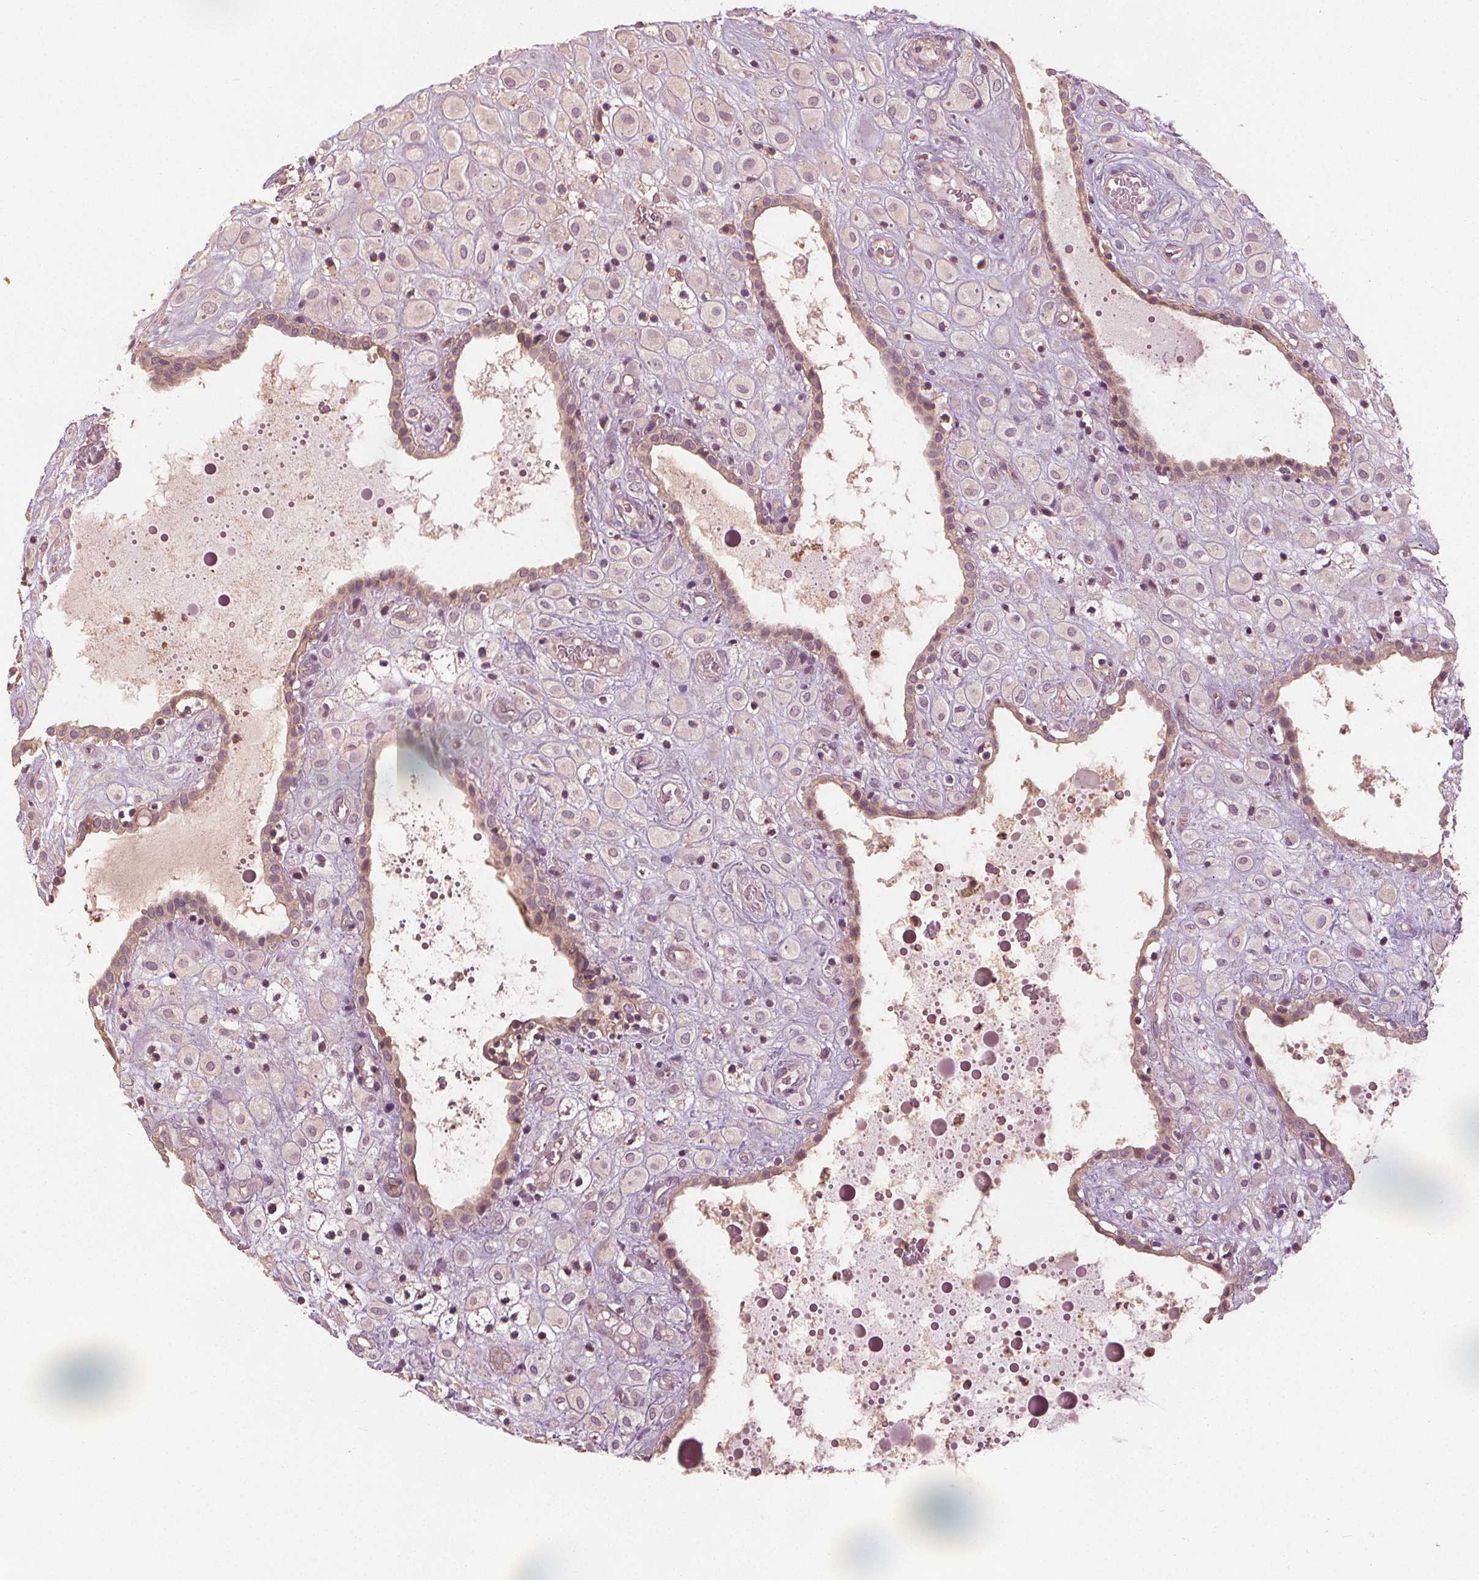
{"staining": {"intensity": "negative", "quantity": "none", "location": "none"}, "tissue": "placenta", "cell_type": "Decidual cells", "image_type": "normal", "snomed": [{"axis": "morphology", "description": "Normal tissue, NOS"}, {"axis": "topography", "description": "Placenta"}], "caption": "An image of human placenta is negative for staining in decidual cells. (Stains: DAB immunohistochemistry with hematoxylin counter stain, Microscopy: brightfield microscopy at high magnification).", "gene": "GNB2", "patient": {"sex": "female", "age": 24}}